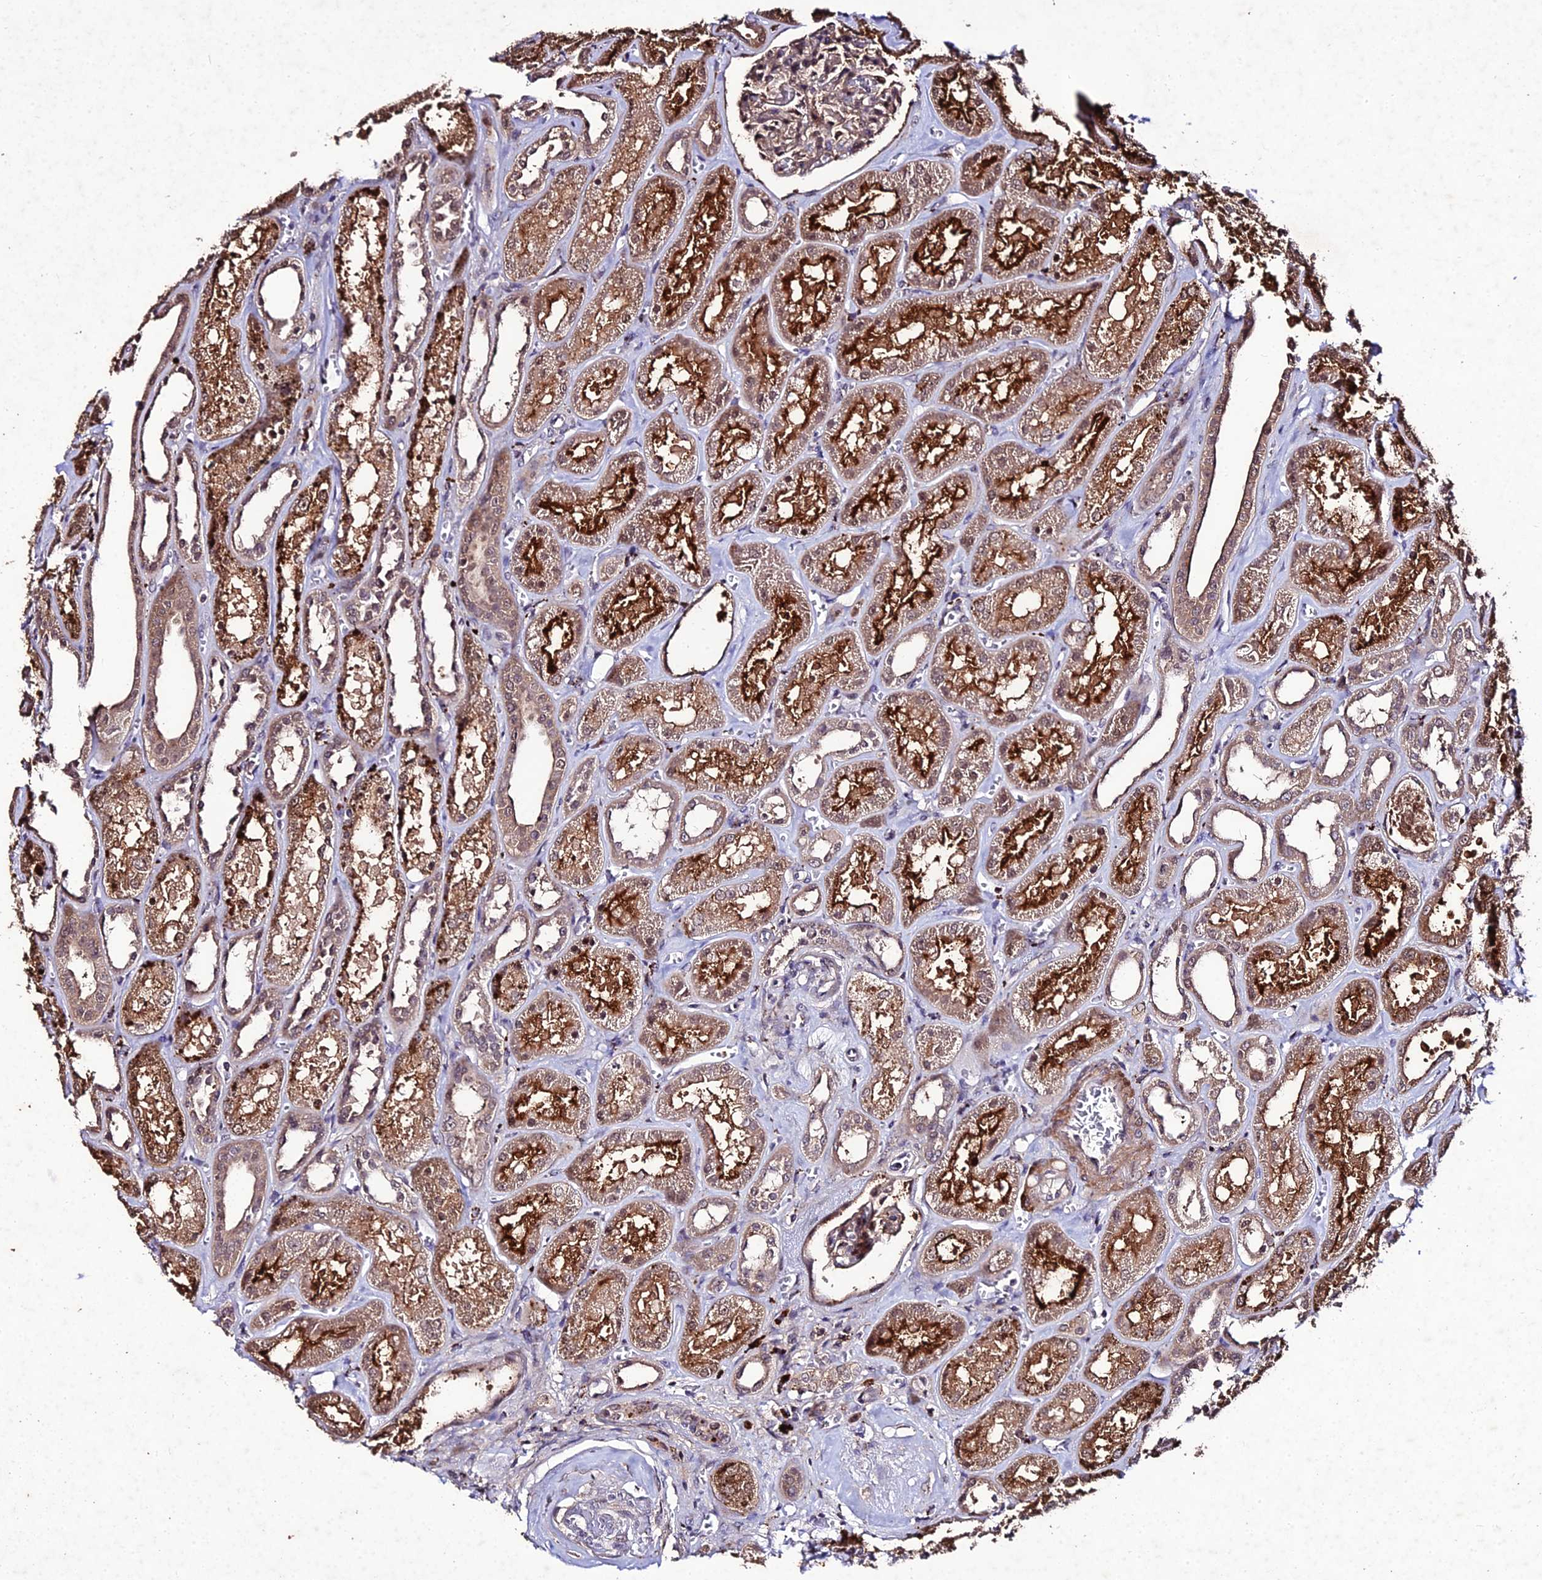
{"staining": {"intensity": "moderate", "quantity": "<25%", "location": "cytoplasmic/membranous"}, "tissue": "kidney", "cell_type": "Cells in glomeruli", "image_type": "normal", "snomed": [{"axis": "morphology", "description": "Normal tissue, NOS"}, {"axis": "morphology", "description": "Adenocarcinoma, NOS"}, {"axis": "topography", "description": "Kidney"}], "caption": "The histopathology image exhibits staining of normal kidney, revealing moderate cytoplasmic/membranous protein expression (brown color) within cells in glomeruli.", "gene": "ZNF766", "patient": {"sex": "female", "age": 68}}